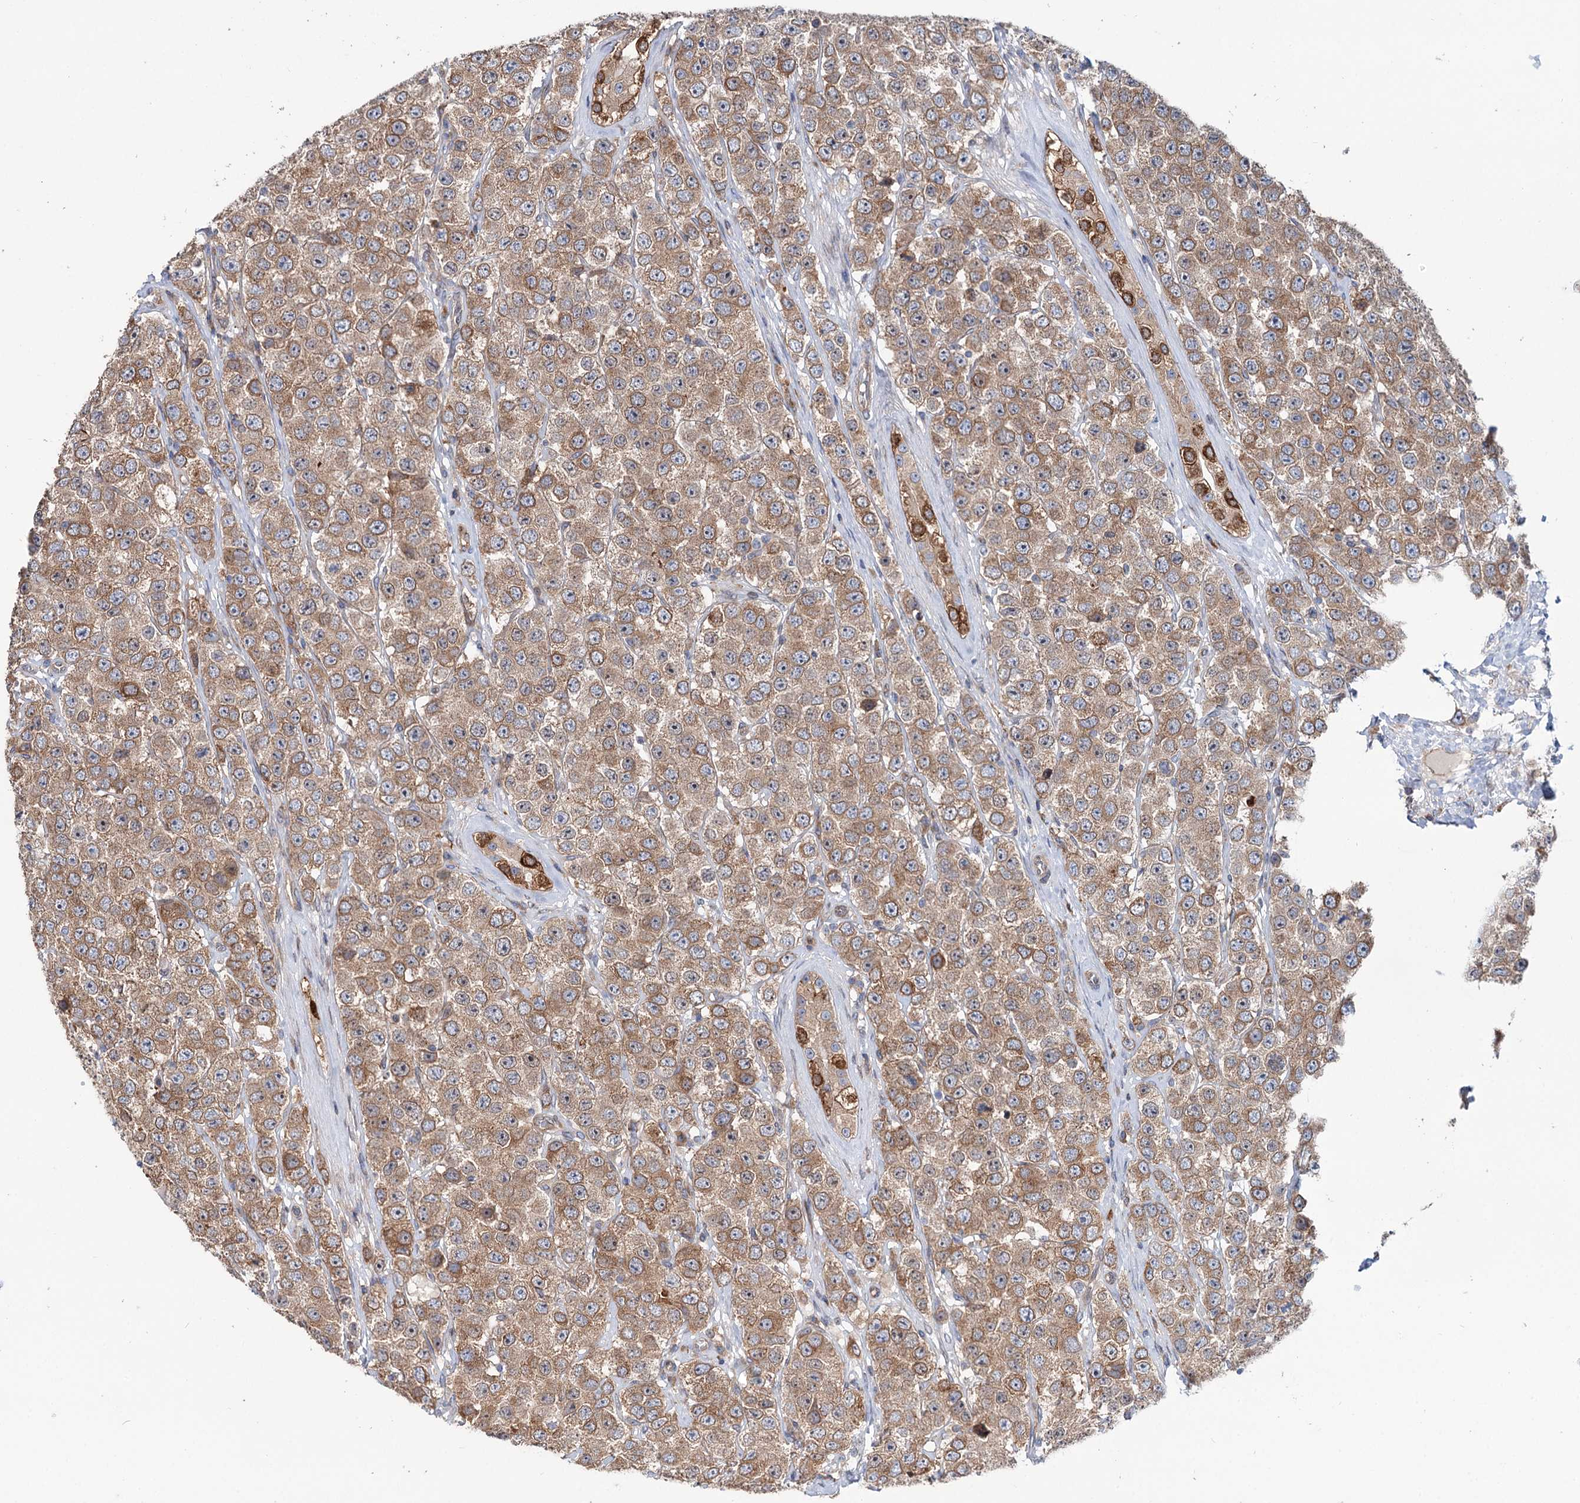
{"staining": {"intensity": "moderate", "quantity": ">75%", "location": "cytoplasmic/membranous"}, "tissue": "testis cancer", "cell_type": "Tumor cells", "image_type": "cancer", "snomed": [{"axis": "morphology", "description": "Seminoma, NOS"}, {"axis": "topography", "description": "Testis"}], "caption": "Immunohistochemical staining of seminoma (testis) displays medium levels of moderate cytoplasmic/membranous expression in about >75% of tumor cells. (Brightfield microscopy of DAB IHC at high magnification).", "gene": "PTDSS2", "patient": {"sex": "male", "age": 28}}